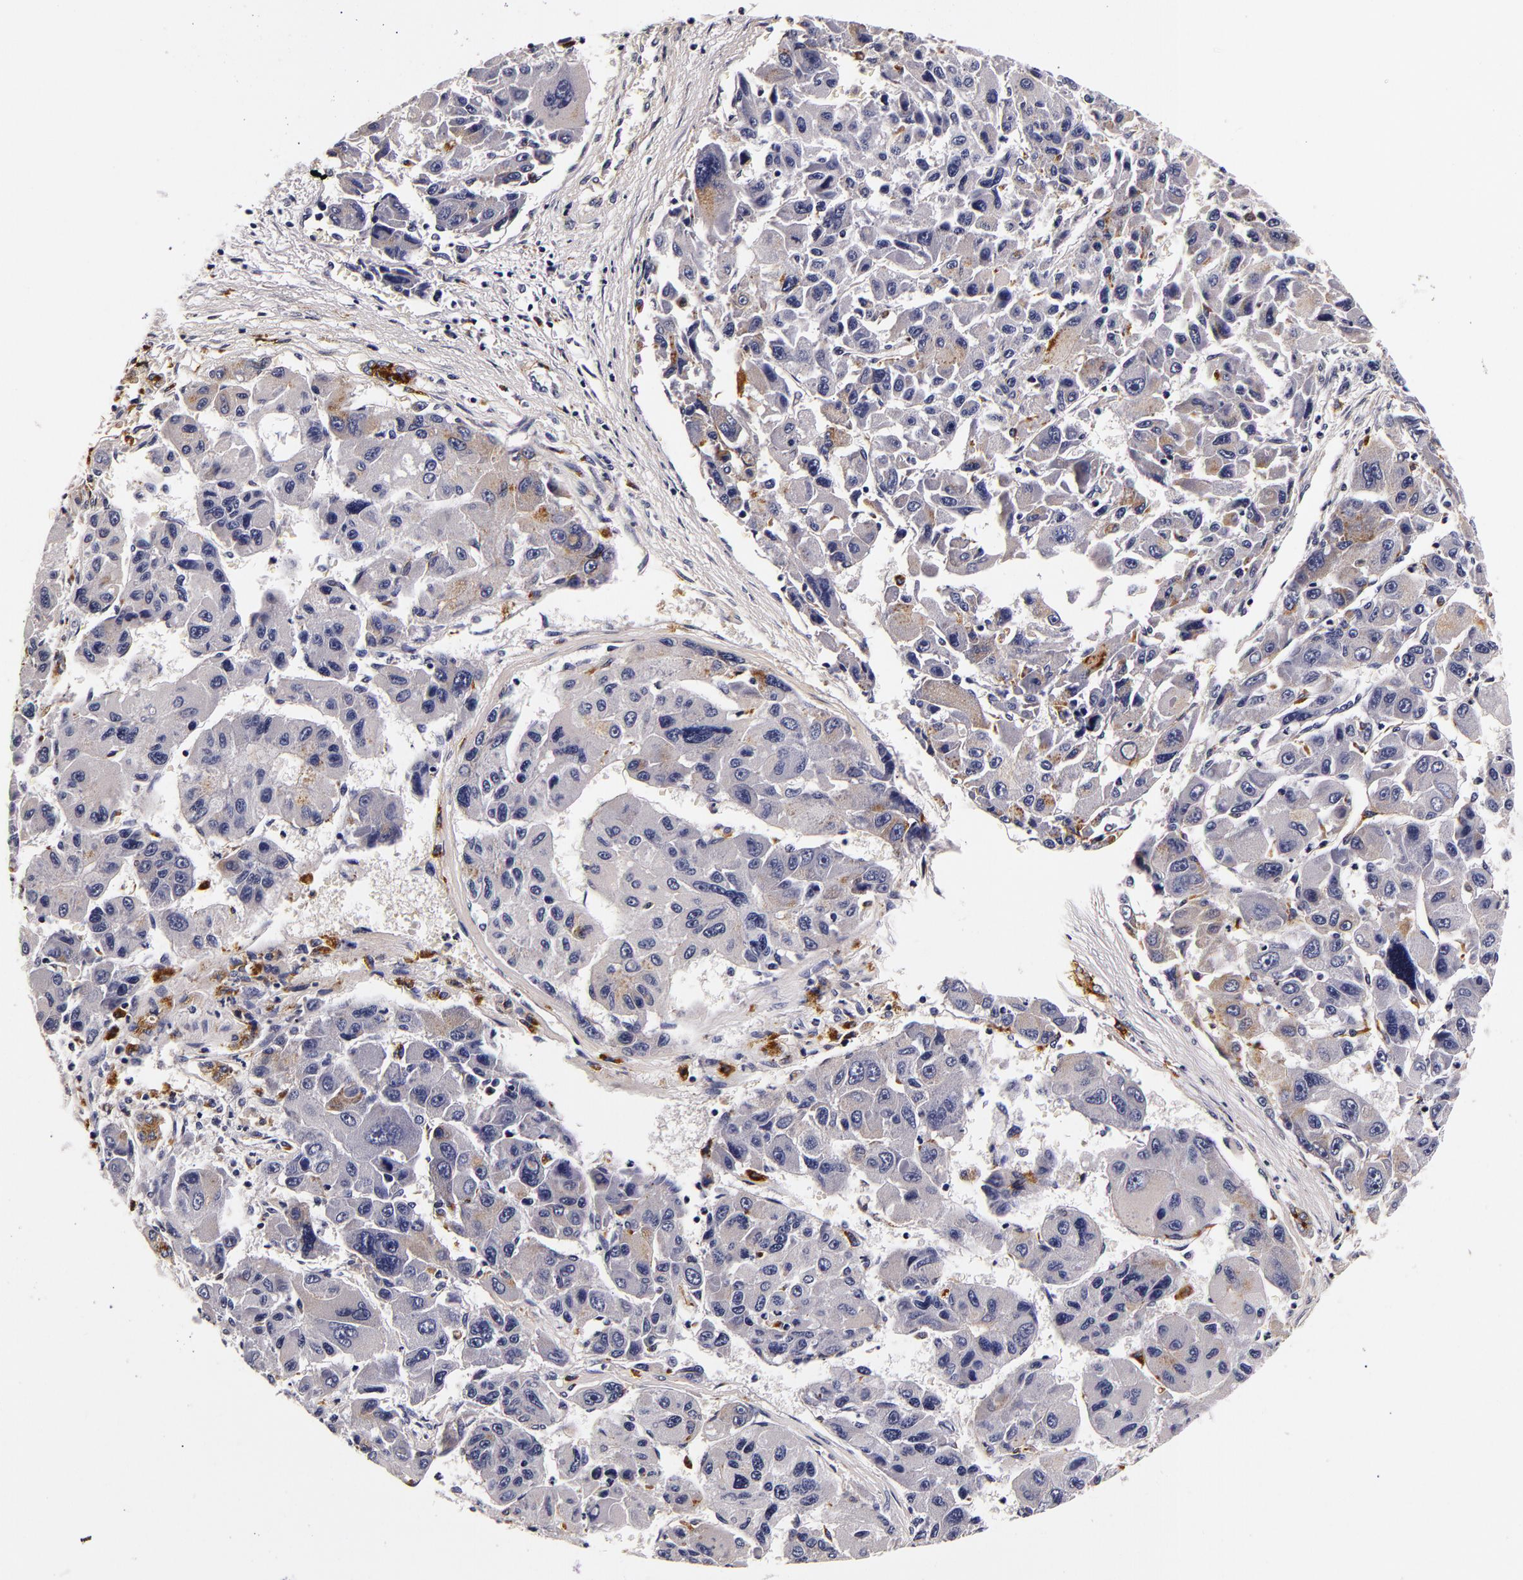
{"staining": {"intensity": "negative", "quantity": "none", "location": "none"}, "tissue": "liver cancer", "cell_type": "Tumor cells", "image_type": "cancer", "snomed": [{"axis": "morphology", "description": "Carcinoma, Hepatocellular, NOS"}, {"axis": "topography", "description": "Liver"}], "caption": "Hepatocellular carcinoma (liver) was stained to show a protein in brown. There is no significant expression in tumor cells.", "gene": "LGALS3BP", "patient": {"sex": "male", "age": 64}}